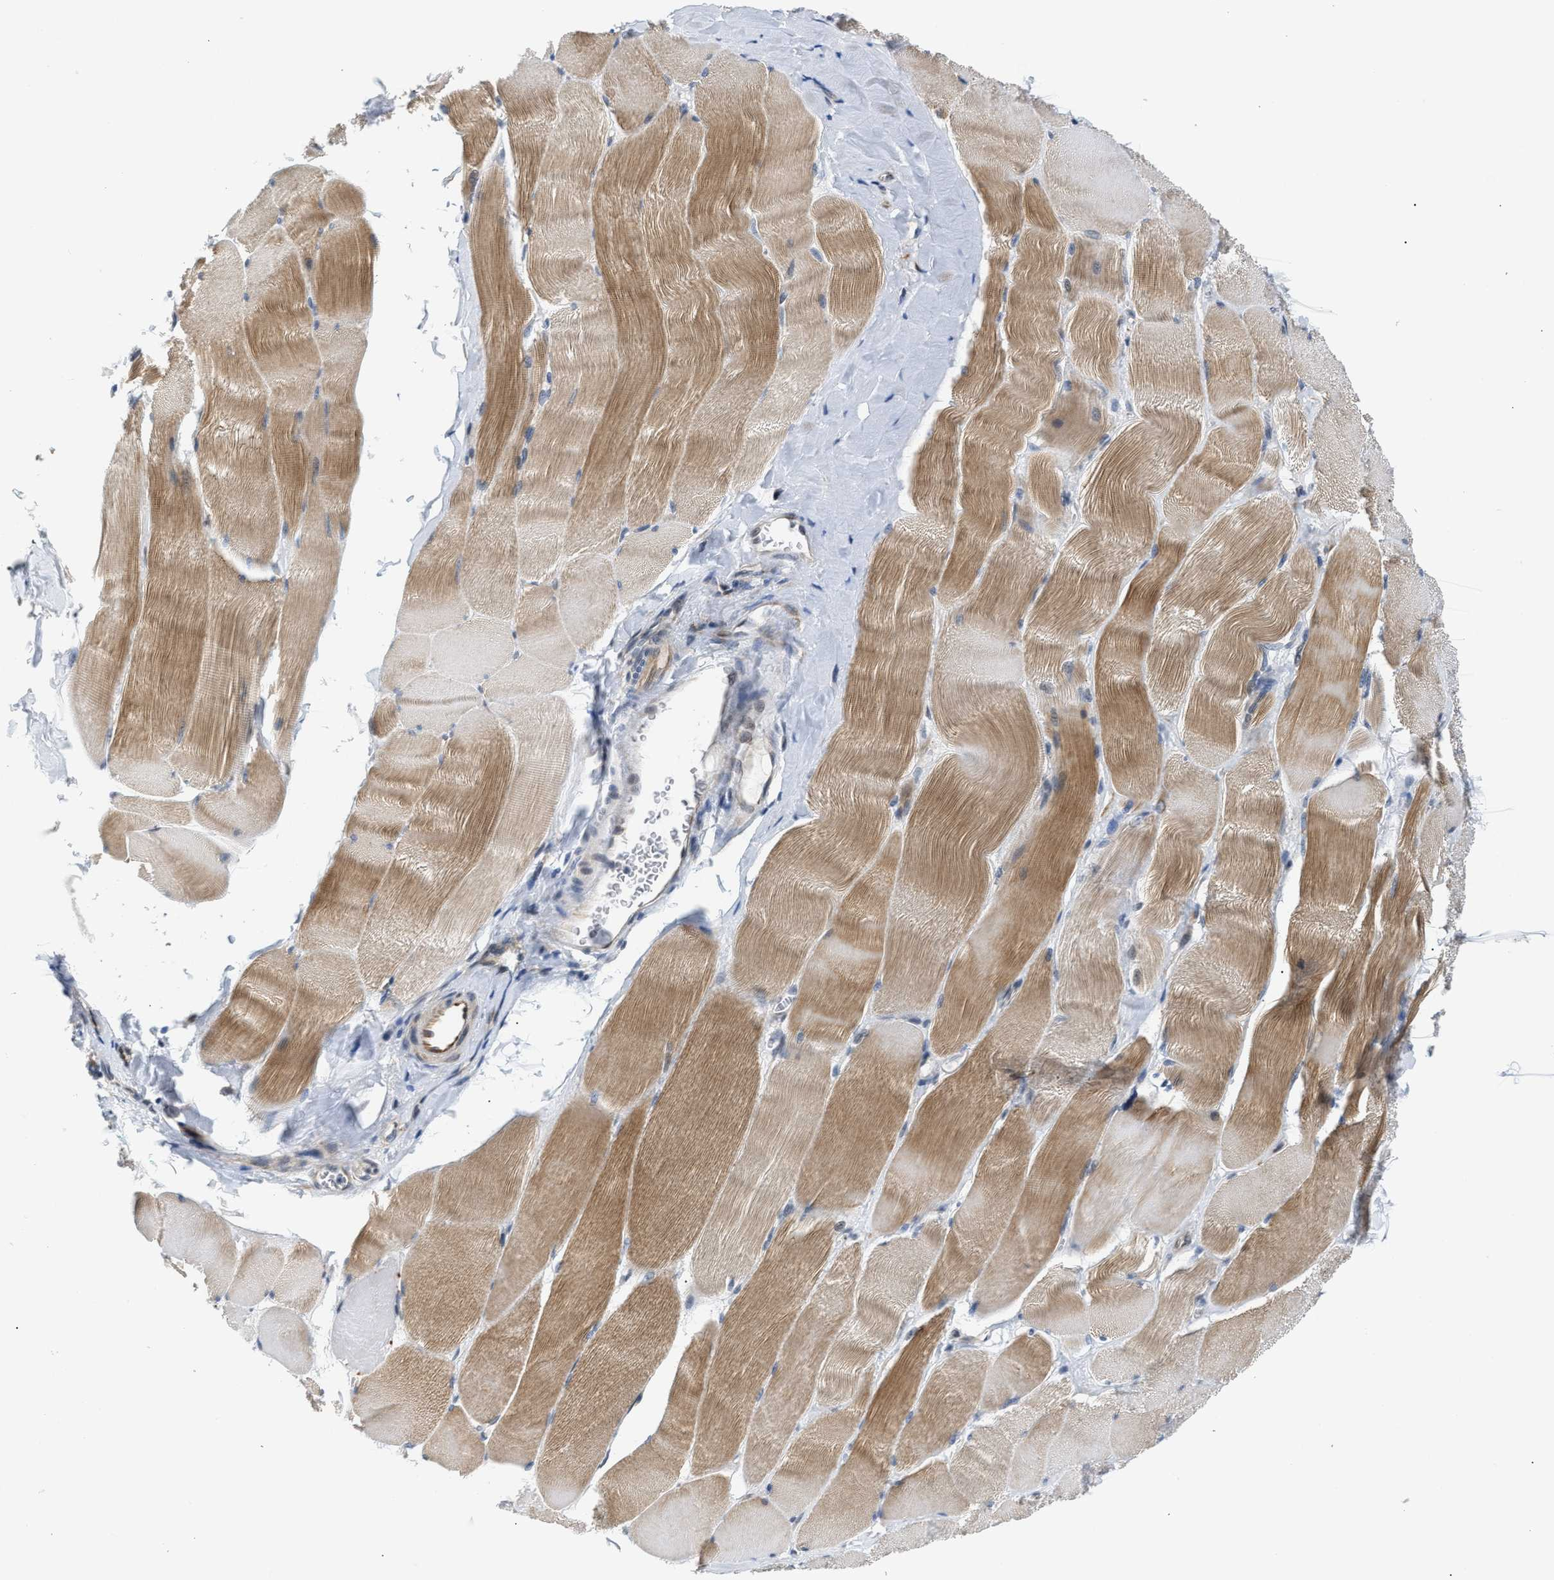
{"staining": {"intensity": "moderate", "quantity": ">75%", "location": "cytoplasmic/membranous"}, "tissue": "skeletal muscle", "cell_type": "Myocytes", "image_type": "normal", "snomed": [{"axis": "morphology", "description": "Normal tissue, NOS"}, {"axis": "morphology", "description": "Squamous cell carcinoma, NOS"}, {"axis": "topography", "description": "Skeletal muscle"}], "caption": "Protein expression by immunohistochemistry (IHC) exhibits moderate cytoplasmic/membranous staining in approximately >75% of myocytes in benign skeletal muscle.", "gene": "PPM1H", "patient": {"sex": "male", "age": 51}}